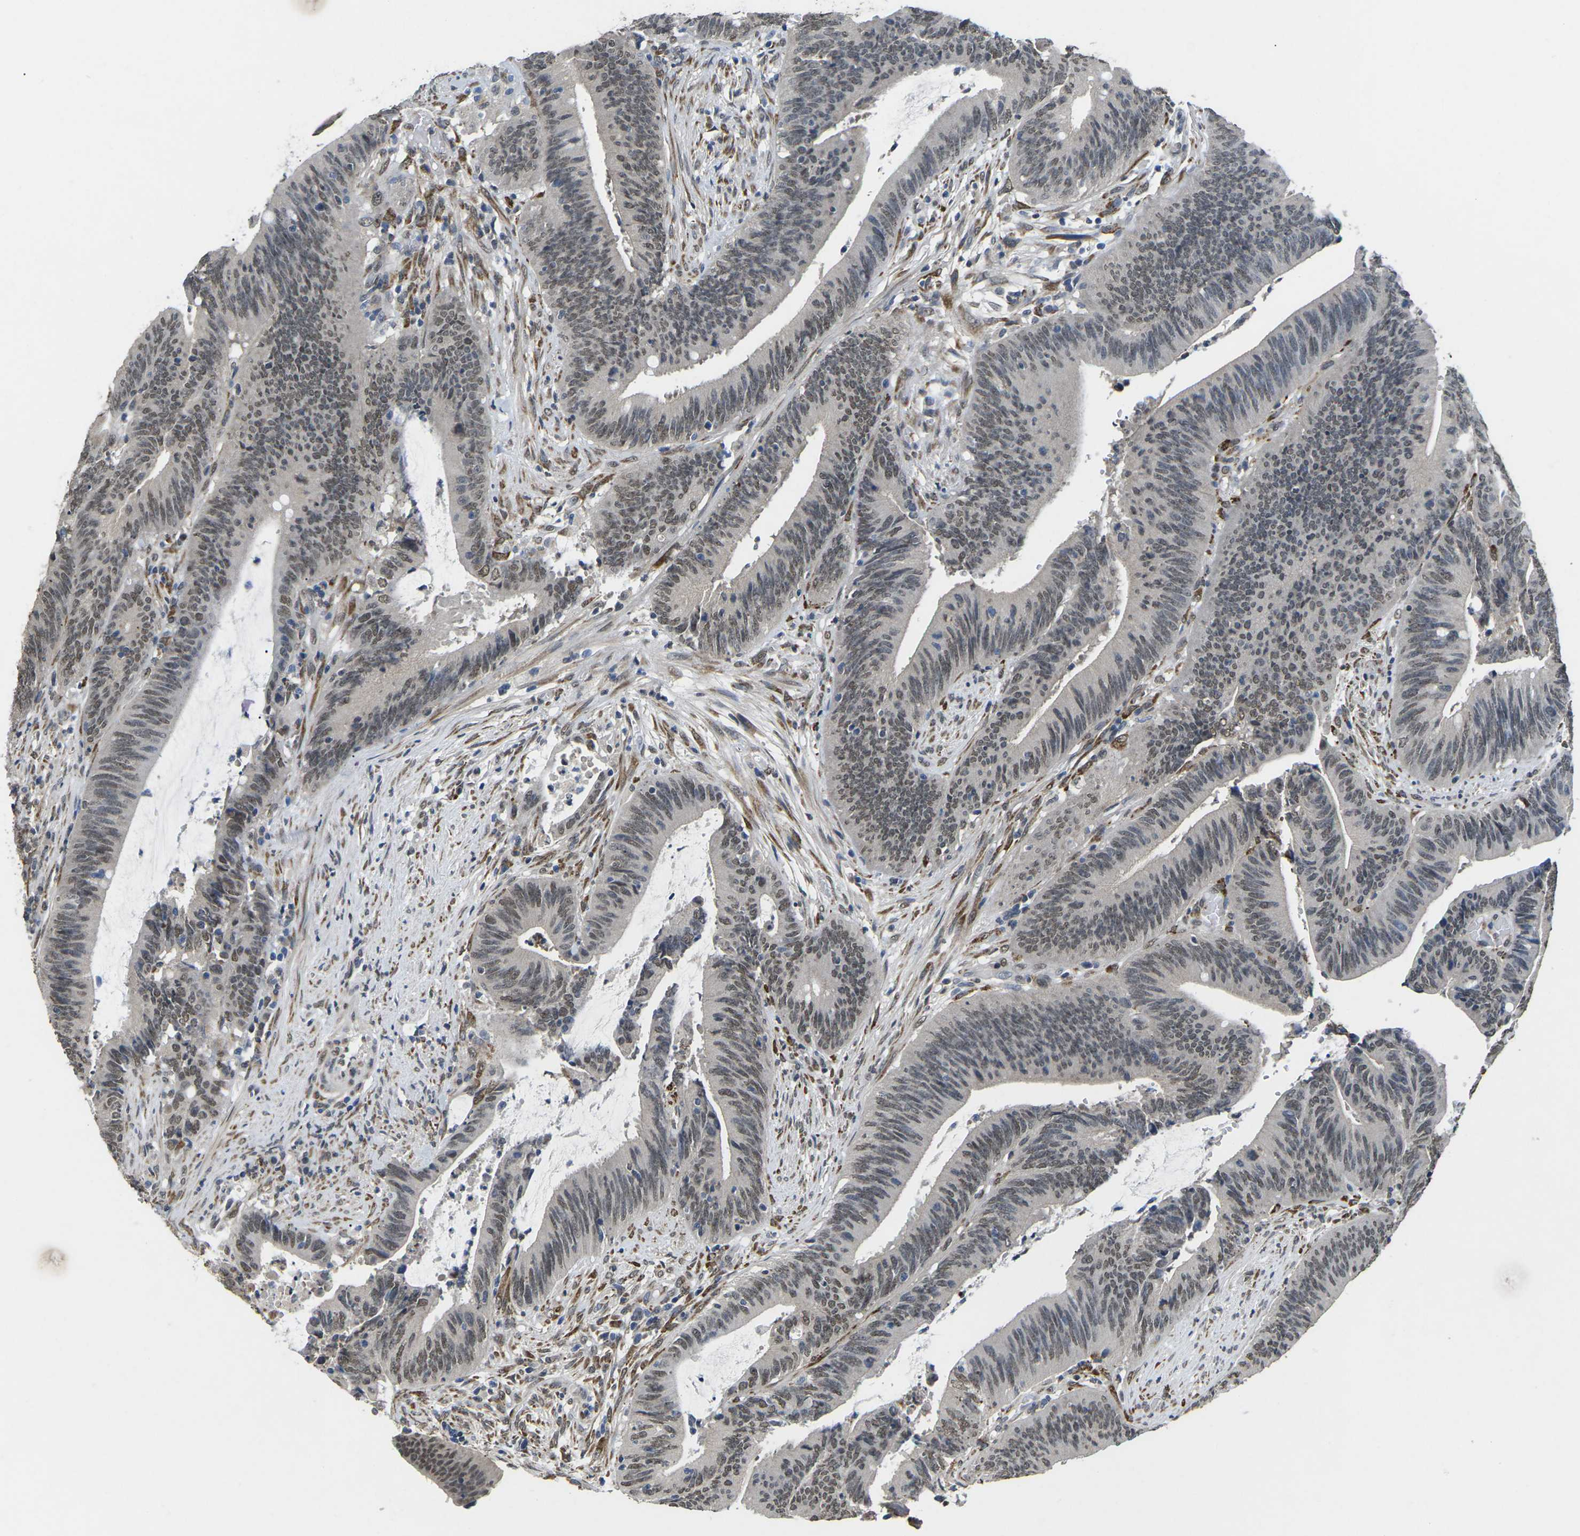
{"staining": {"intensity": "weak", "quantity": "25%-75%", "location": "nuclear"}, "tissue": "colorectal cancer", "cell_type": "Tumor cells", "image_type": "cancer", "snomed": [{"axis": "morphology", "description": "Normal tissue, NOS"}, {"axis": "morphology", "description": "Adenocarcinoma, NOS"}, {"axis": "topography", "description": "Rectum"}], "caption": "Immunohistochemistry photomicrograph of neoplastic tissue: human colorectal adenocarcinoma stained using immunohistochemistry reveals low levels of weak protein expression localized specifically in the nuclear of tumor cells, appearing as a nuclear brown color.", "gene": "SCNN1B", "patient": {"sex": "female", "age": 66}}